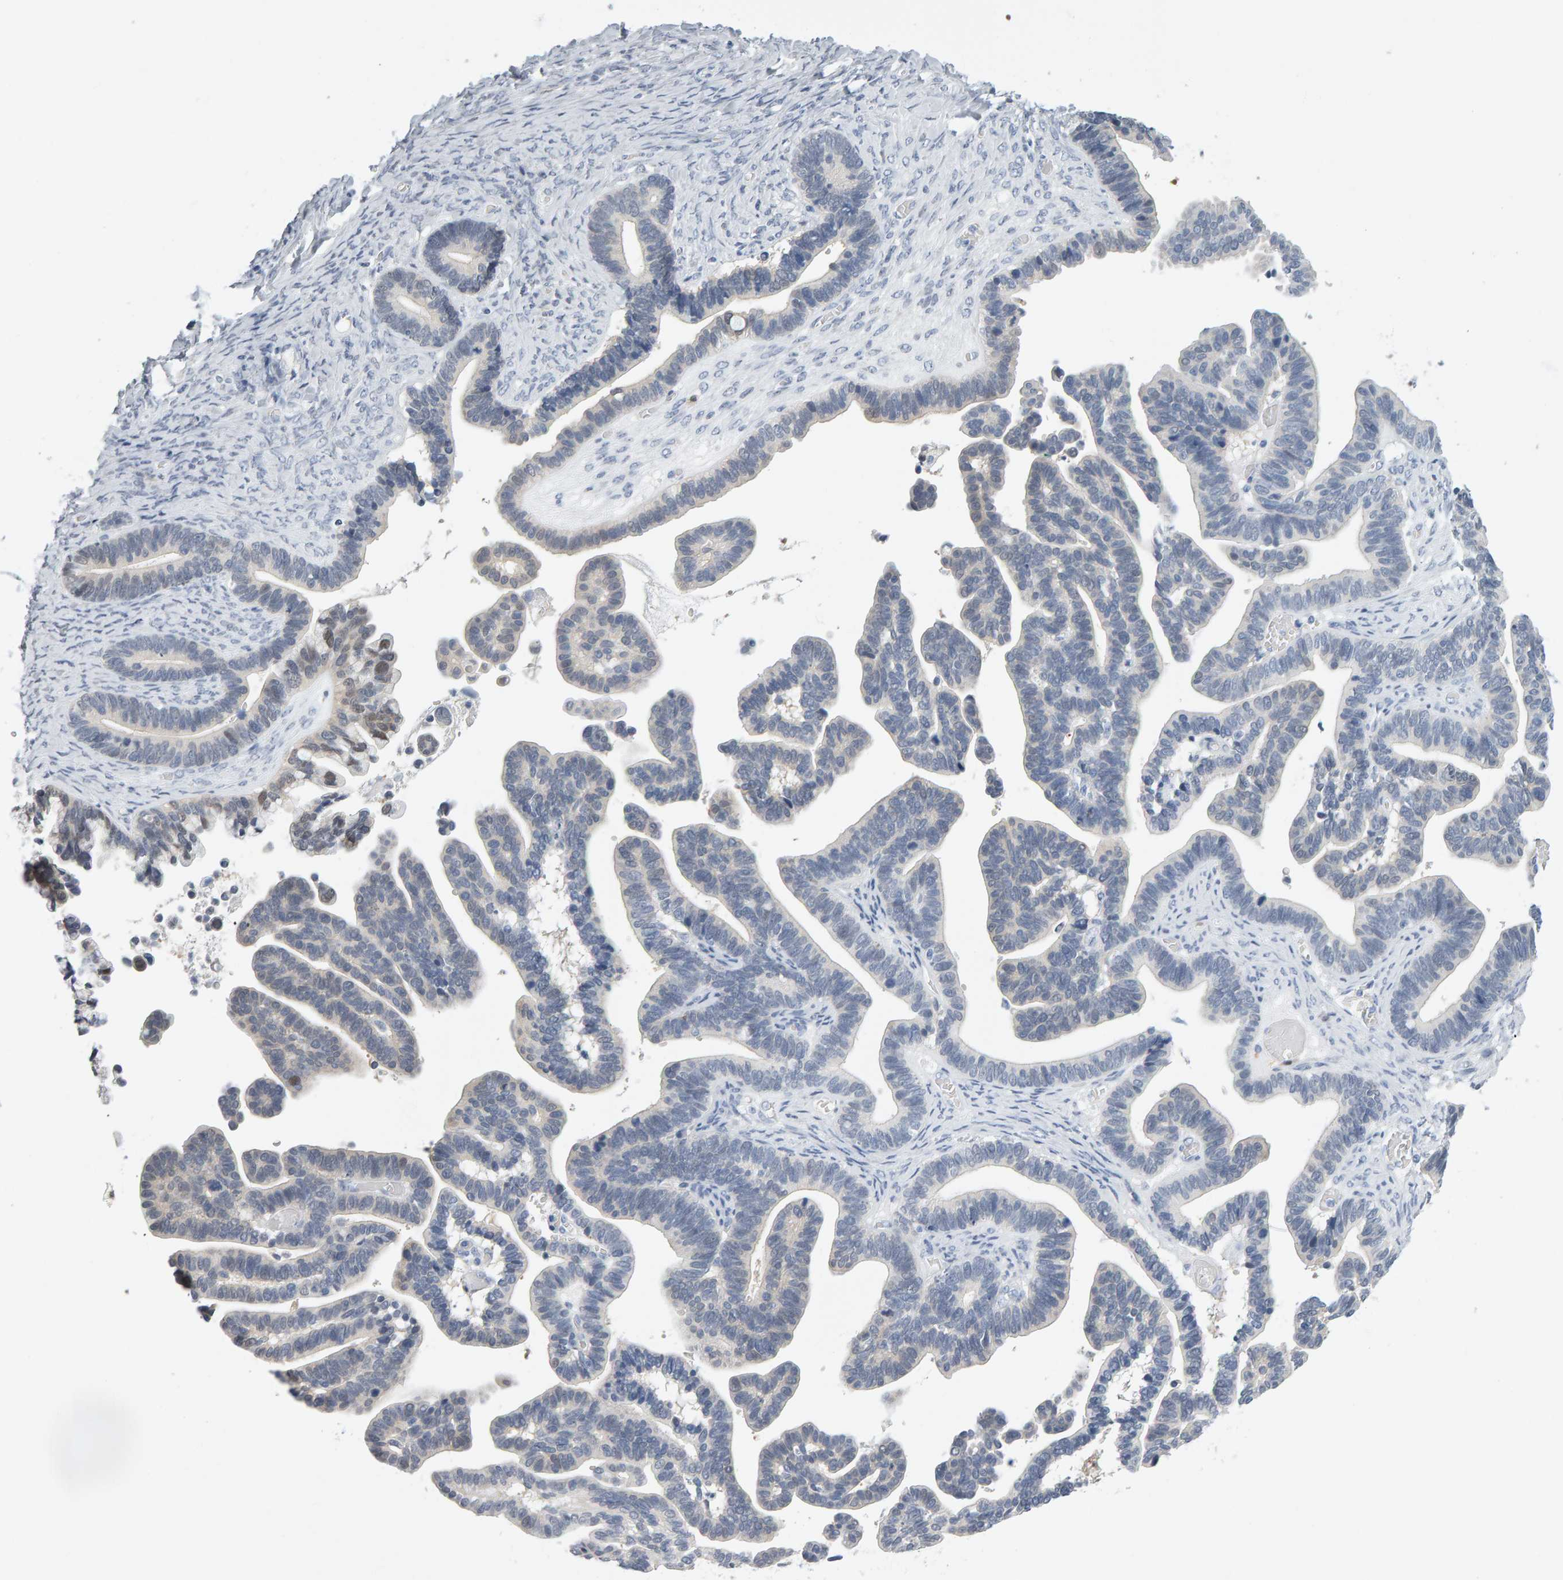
{"staining": {"intensity": "negative", "quantity": "none", "location": "none"}, "tissue": "ovarian cancer", "cell_type": "Tumor cells", "image_type": "cancer", "snomed": [{"axis": "morphology", "description": "Cystadenocarcinoma, serous, NOS"}, {"axis": "topography", "description": "Ovary"}], "caption": "Histopathology image shows no protein staining in tumor cells of serous cystadenocarcinoma (ovarian) tissue.", "gene": "CTH", "patient": {"sex": "female", "age": 56}}